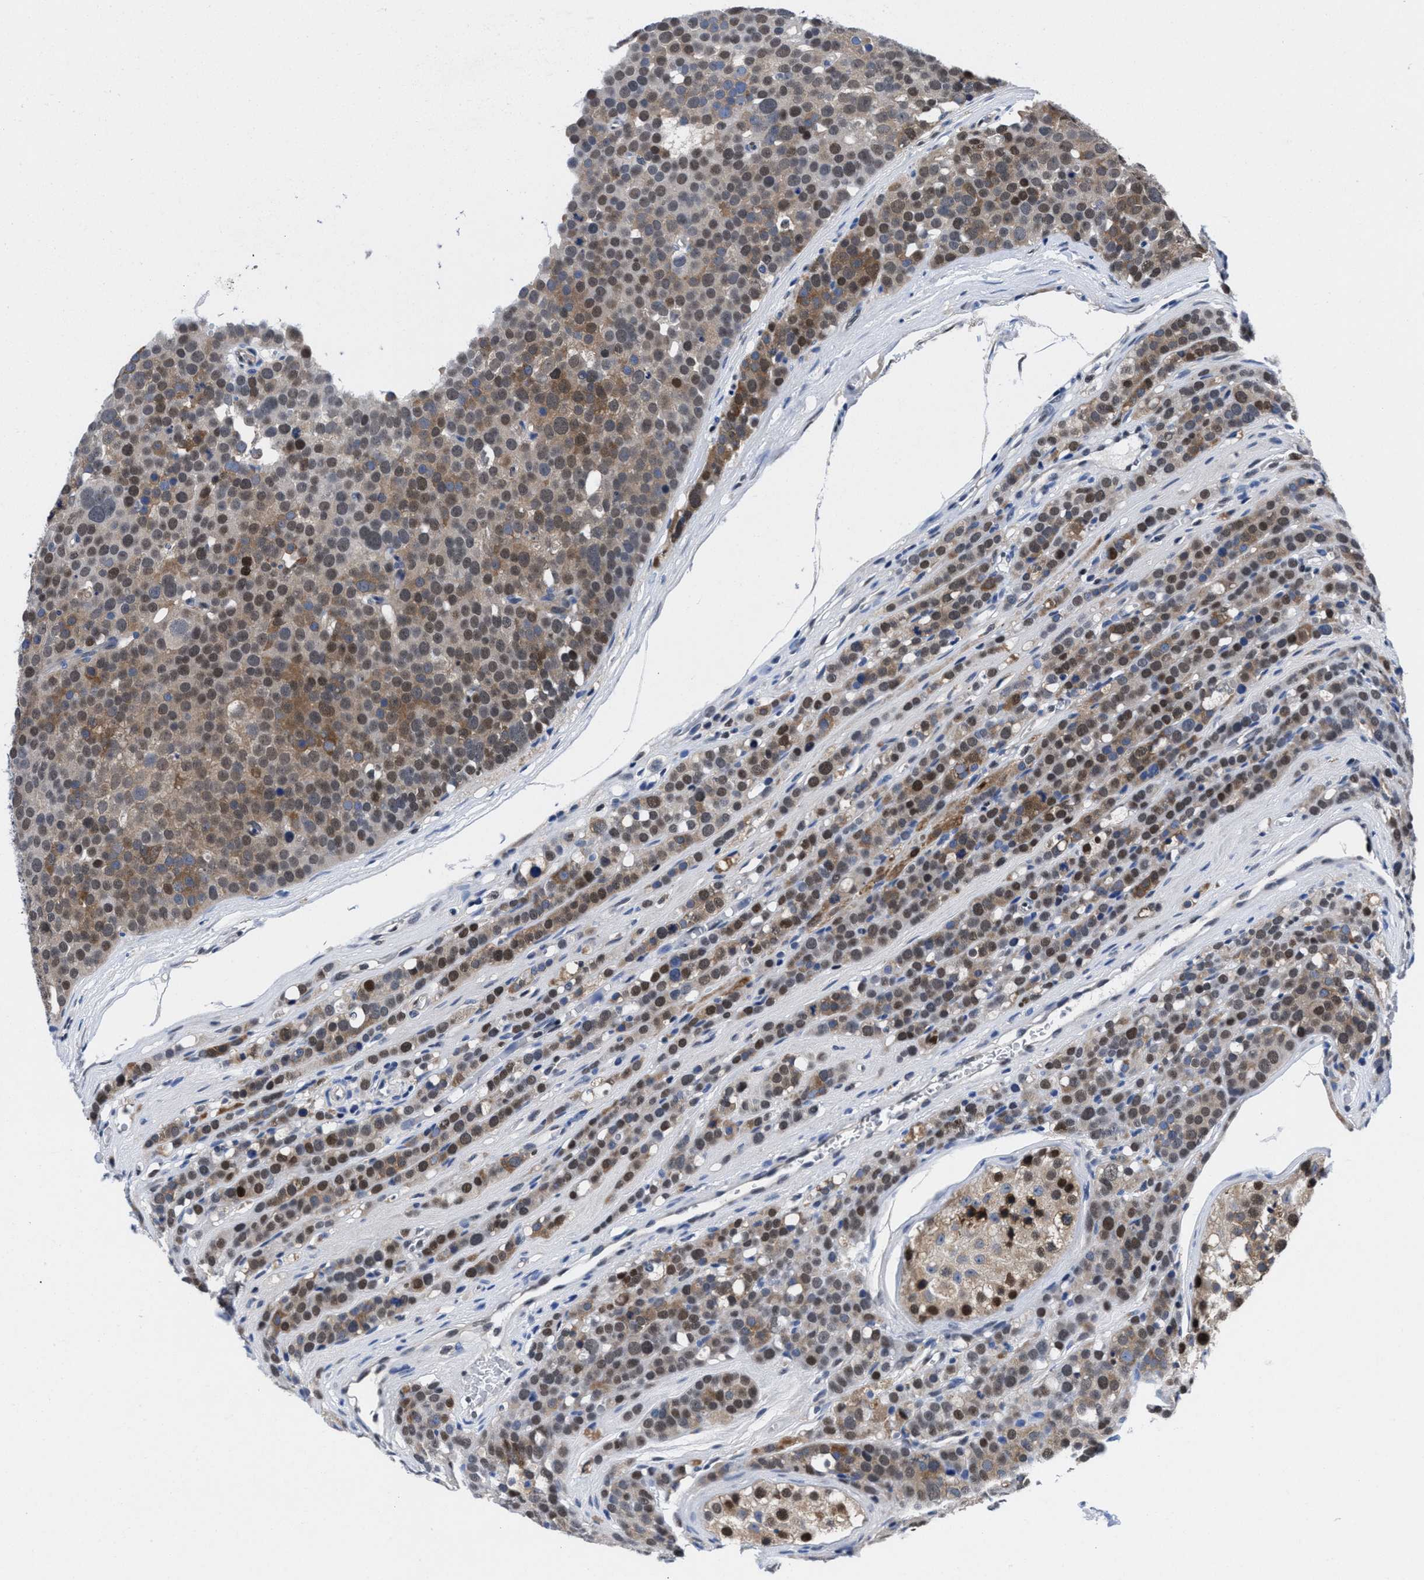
{"staining": {"intensity": "moderate", "quantity": ">75%", "location": "cytoplasmic/membranous,nuclear"}, "tissue": "testis cancer", "cell_type": "Tumor cells", "image_type": "cancer", "snomed": [{"axis": "morphology", "description": "Seminoma, NOS"}, {"axis": "topography", "description": "Testis"}], "caption": "Testis seminoma stained with IHC displays moderate cytoplasmic/membranous and nuclear staining in about >75% of tumor cells. (Brightfield microscopy of DAB IHC at high magnification).", "gene": "ACLY", "patient": {"sex": "male", "age": 71}}